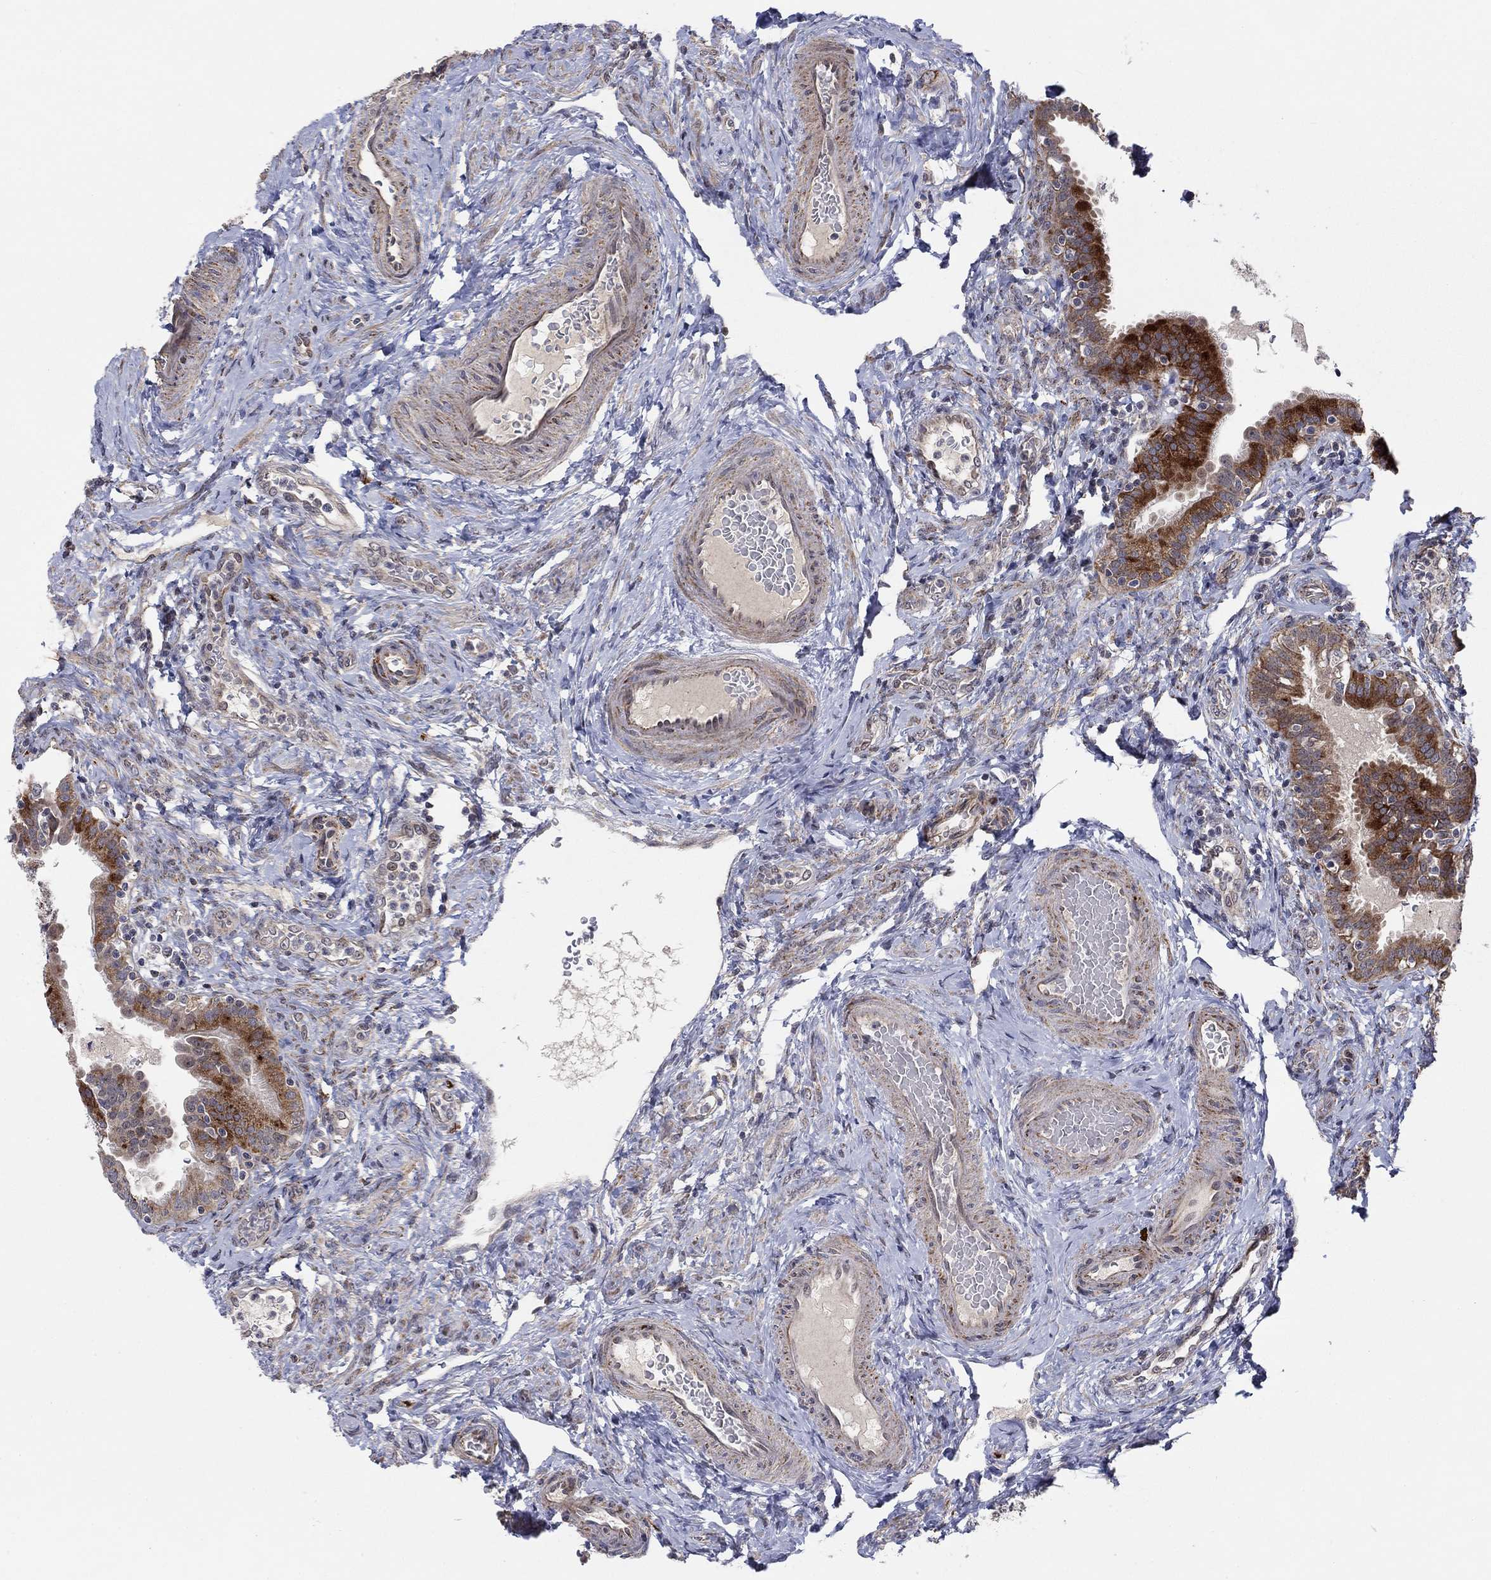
{"staining": {"intensity": "weak", "quantity": ">75%", "location": "cytoplasmic/membranous"}, "tissue": "fallopian tube", "cell_type": "Glandular cells", "image_type": "normal", "snomed": [{"axis": "morphology", "description": "Normal tissue, NOS"}, {"axis": "topography", "description": "Fallopian tube"}, {"axis": "topography", "description": "Ovary"}], "caption": "A brown stain labels weak cytoplasmic/membranous positivity of a protein in glandular cells of normal fallopian tube. (IHC, brightfield microscopy, high magnification).", "gene": "ZNF395", "patient": {"sex": "female", "age": 41}}